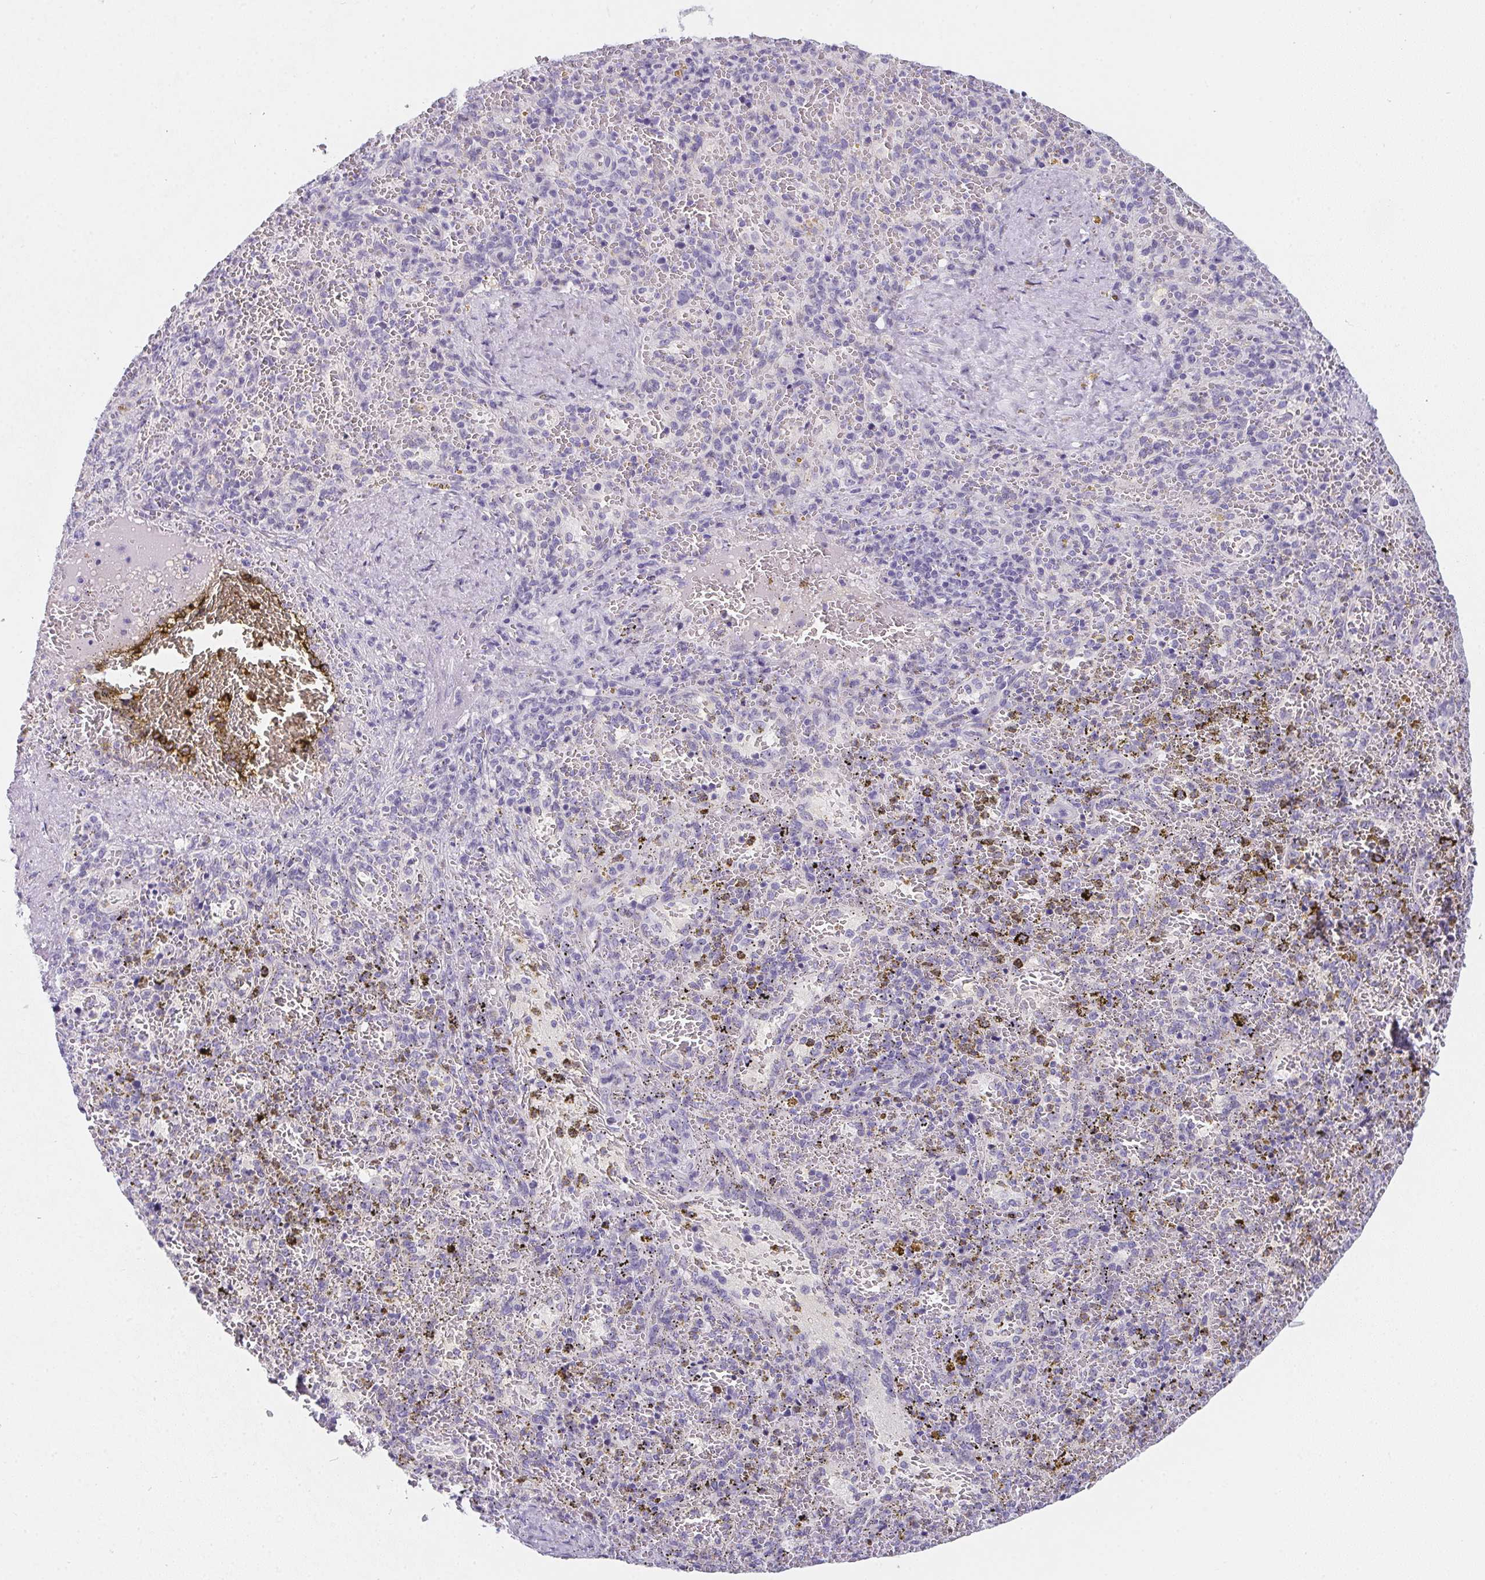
{"staining": {"intensity": "negative", "quantity": "none", "location": "none"}, "tissue": "spleen", "cell_type": "Cells in red pulp", "image_type": "normal", "snomed": [{"axis": "morphology", "description": "Normal tissue, NOS"}, {"axis": "topography", "description": "Spleen"}], "caption": "IHC micrograph of benign spleen stained for a protein (brown), which demonstrates no positivity in cells in red pulp.", "gene": "MAP1A", "patient": {"sex": "female", "age": 50}}